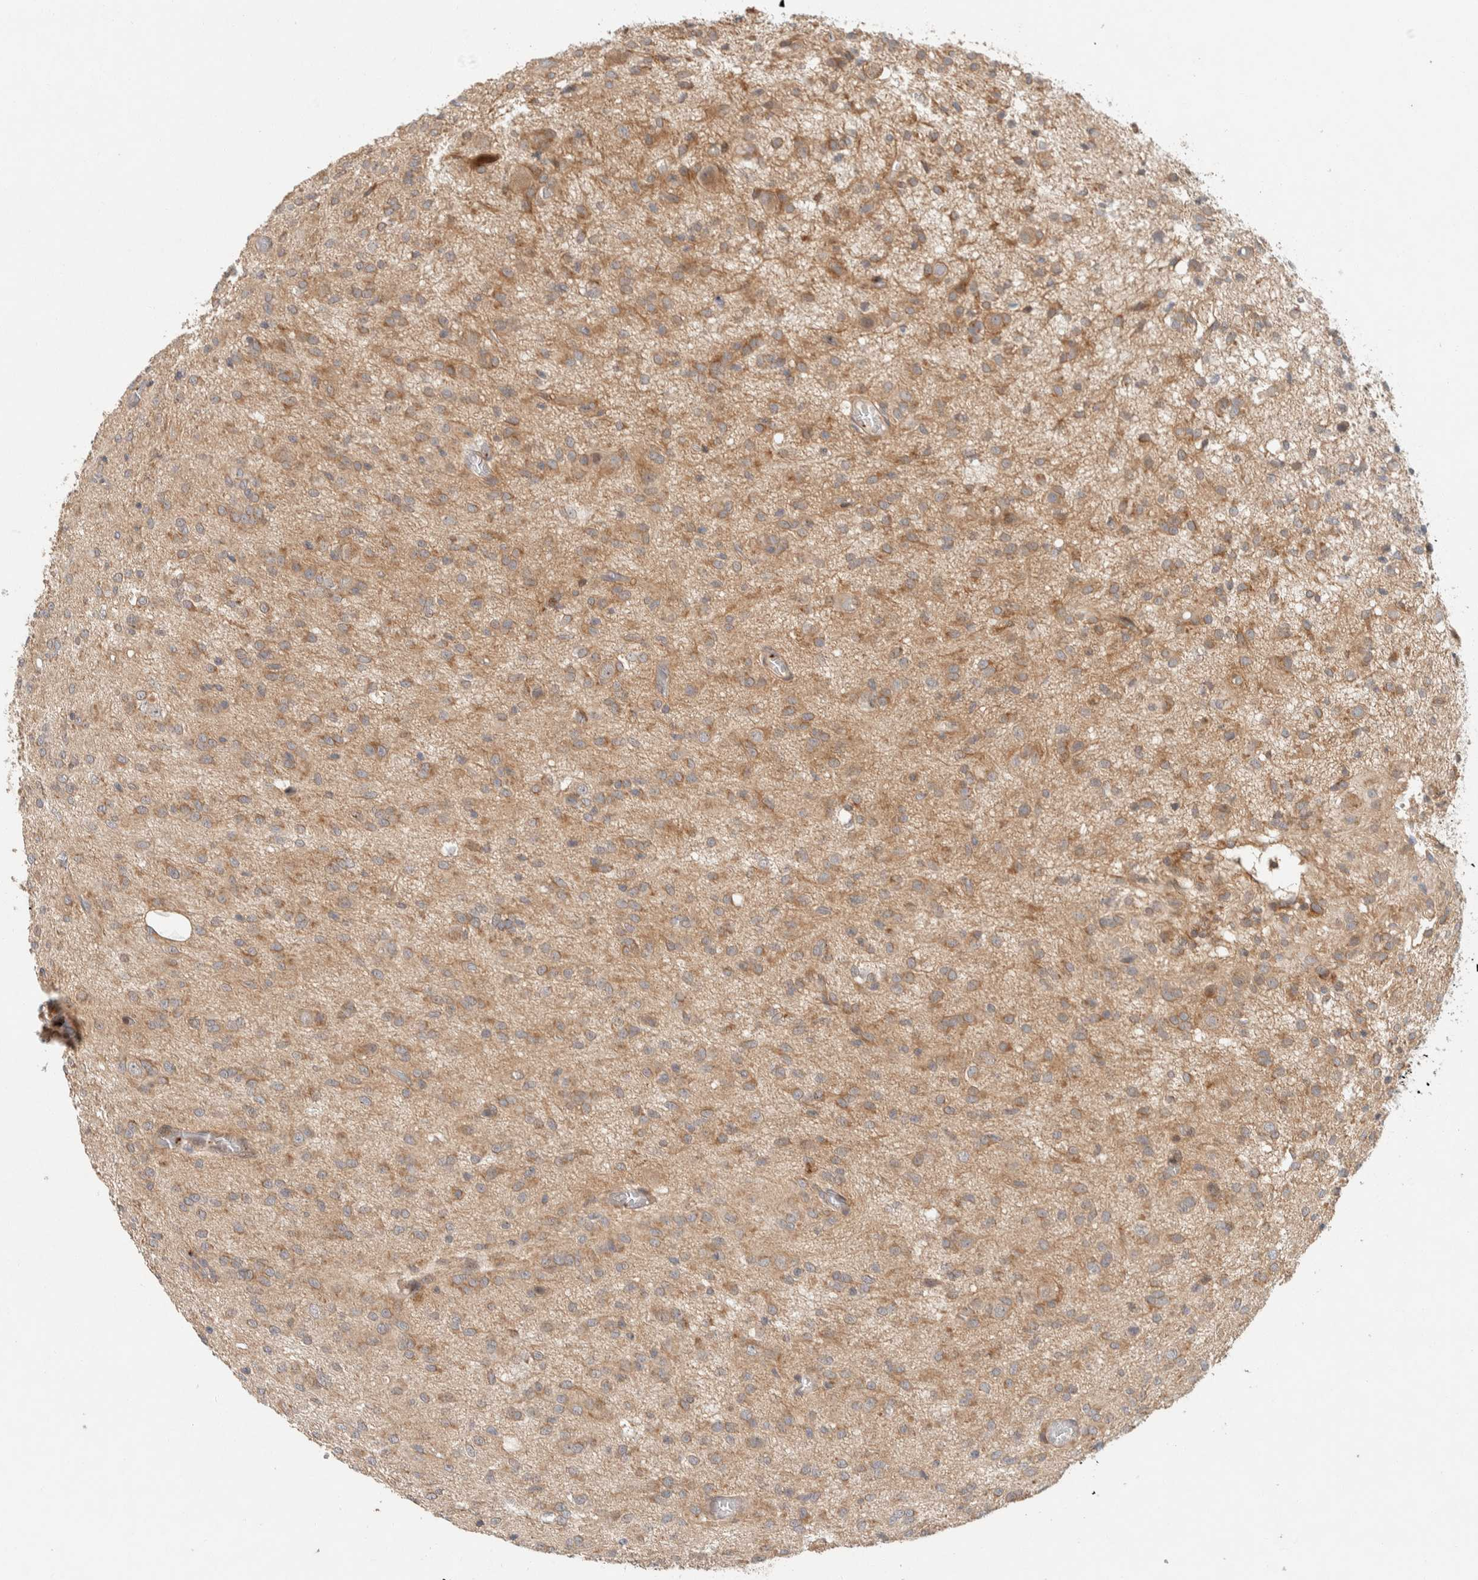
{"staining": {"intensity": "weak", "quantity": ">75%", "location": "cytoplasmic/membranous"}, "tissue": "glioma", "cell_type": "Tumor cells", "image_type": "cancer", "snomed": [{"axis": "morphology", "description": "Glioma, malignant, High grade"}, {"axis": "topography", "description": "Brain"}], "caption": "A micrograph of malignant glioma (high-grade) stained for a protein shows weak cytoplasmic/membranous brown staining in tumor cells.", "gene": "KIF9", "patient": {"sex": "female", "age": 59}}